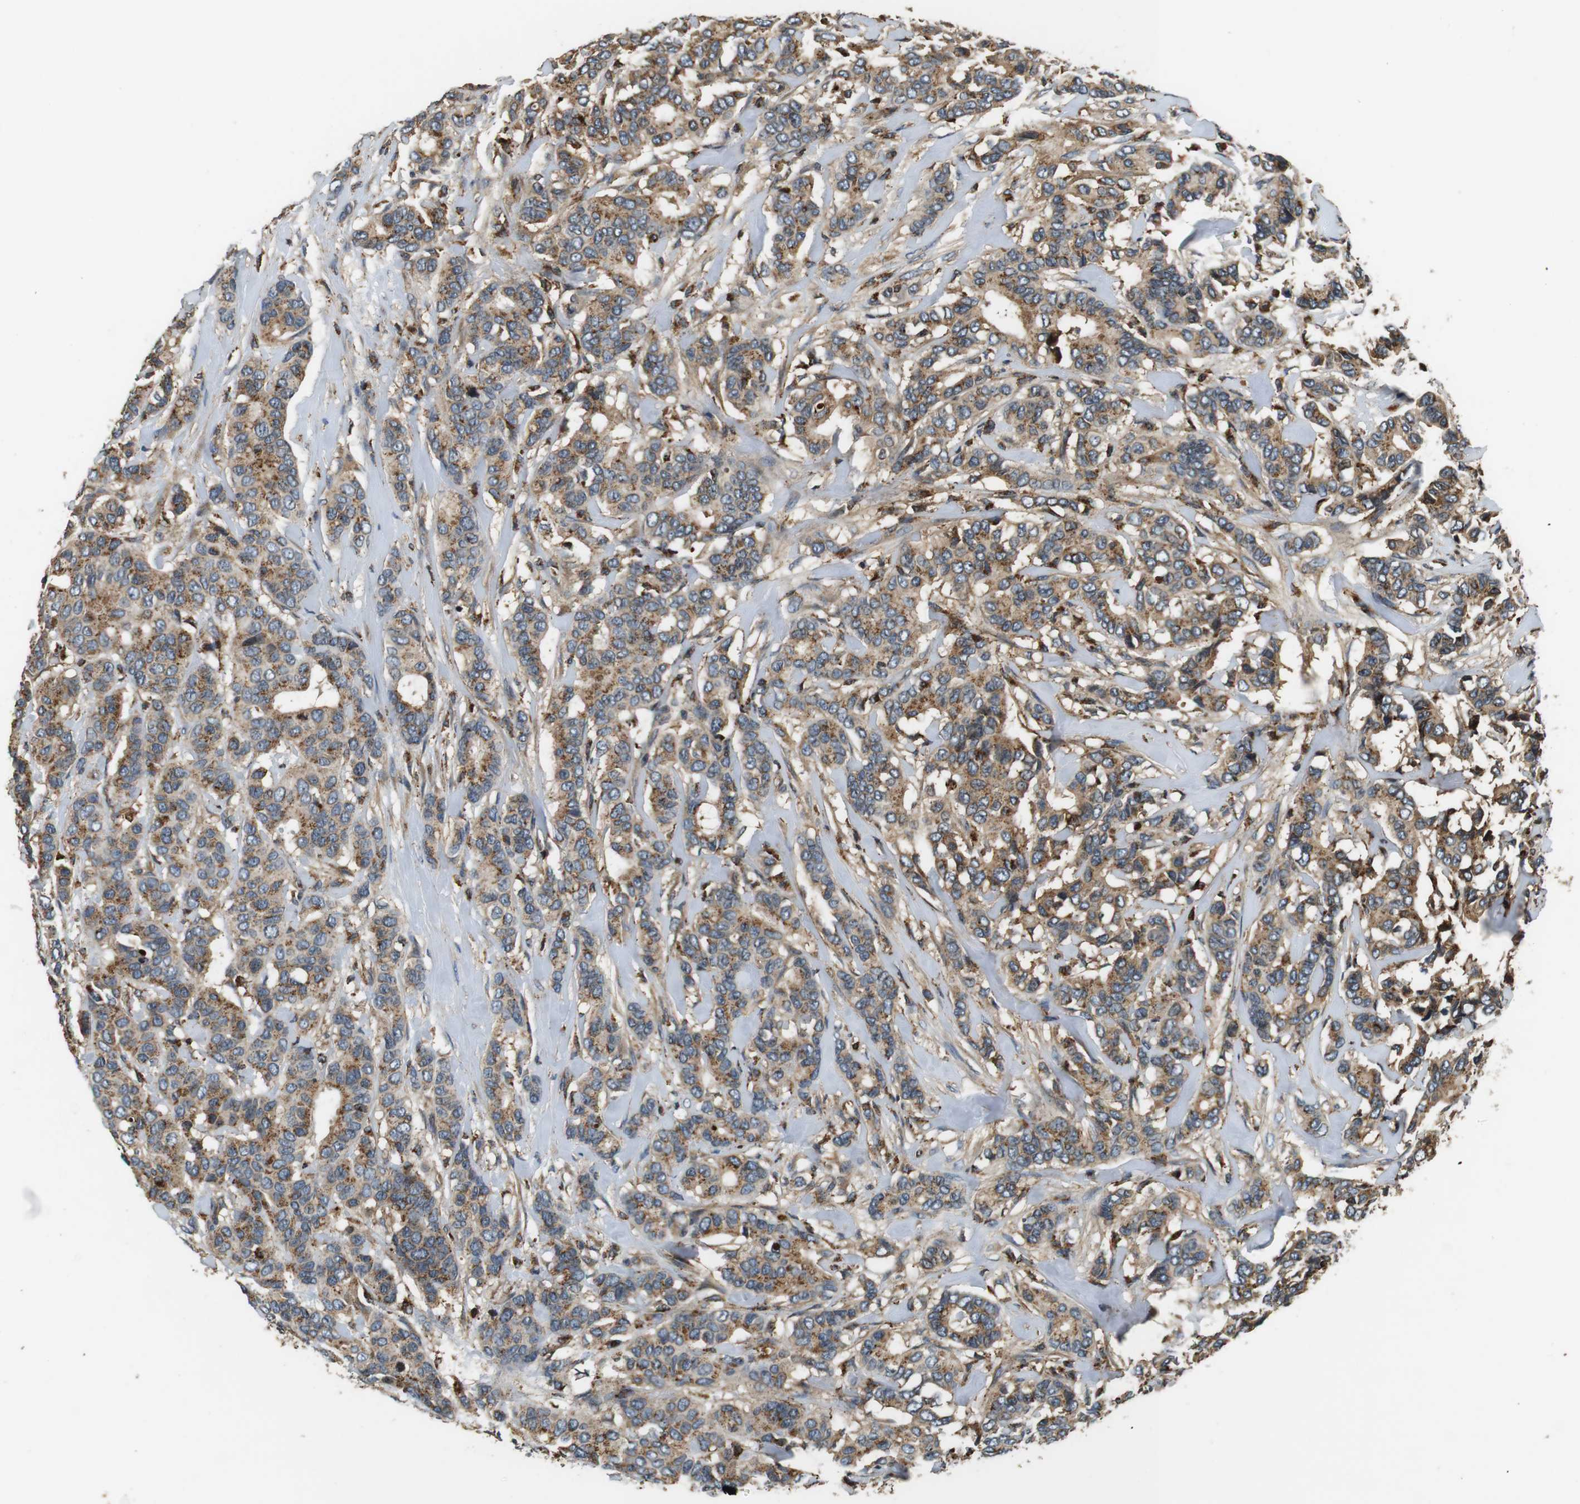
{"staining": {"intensity": "moderate", "quantity": ">75%", "location": "cytoplasmic/membranous"}, "tissue": "breast cancer", "cell_type": "Tumor cells", "image_type": "cancer", "snomed": [{"axis": "morphology", "description": "Duct carcinoma"}, {"axis": "topography", "description": "Breast"}], "caption": "Human breast cancer stained with a brown dye reveals moderate cytoplasmic/membranous positive expression in about >75% of tumor cells.", "gene": "TXNRD1", "patient": {"sex": "female", "age": 87}}